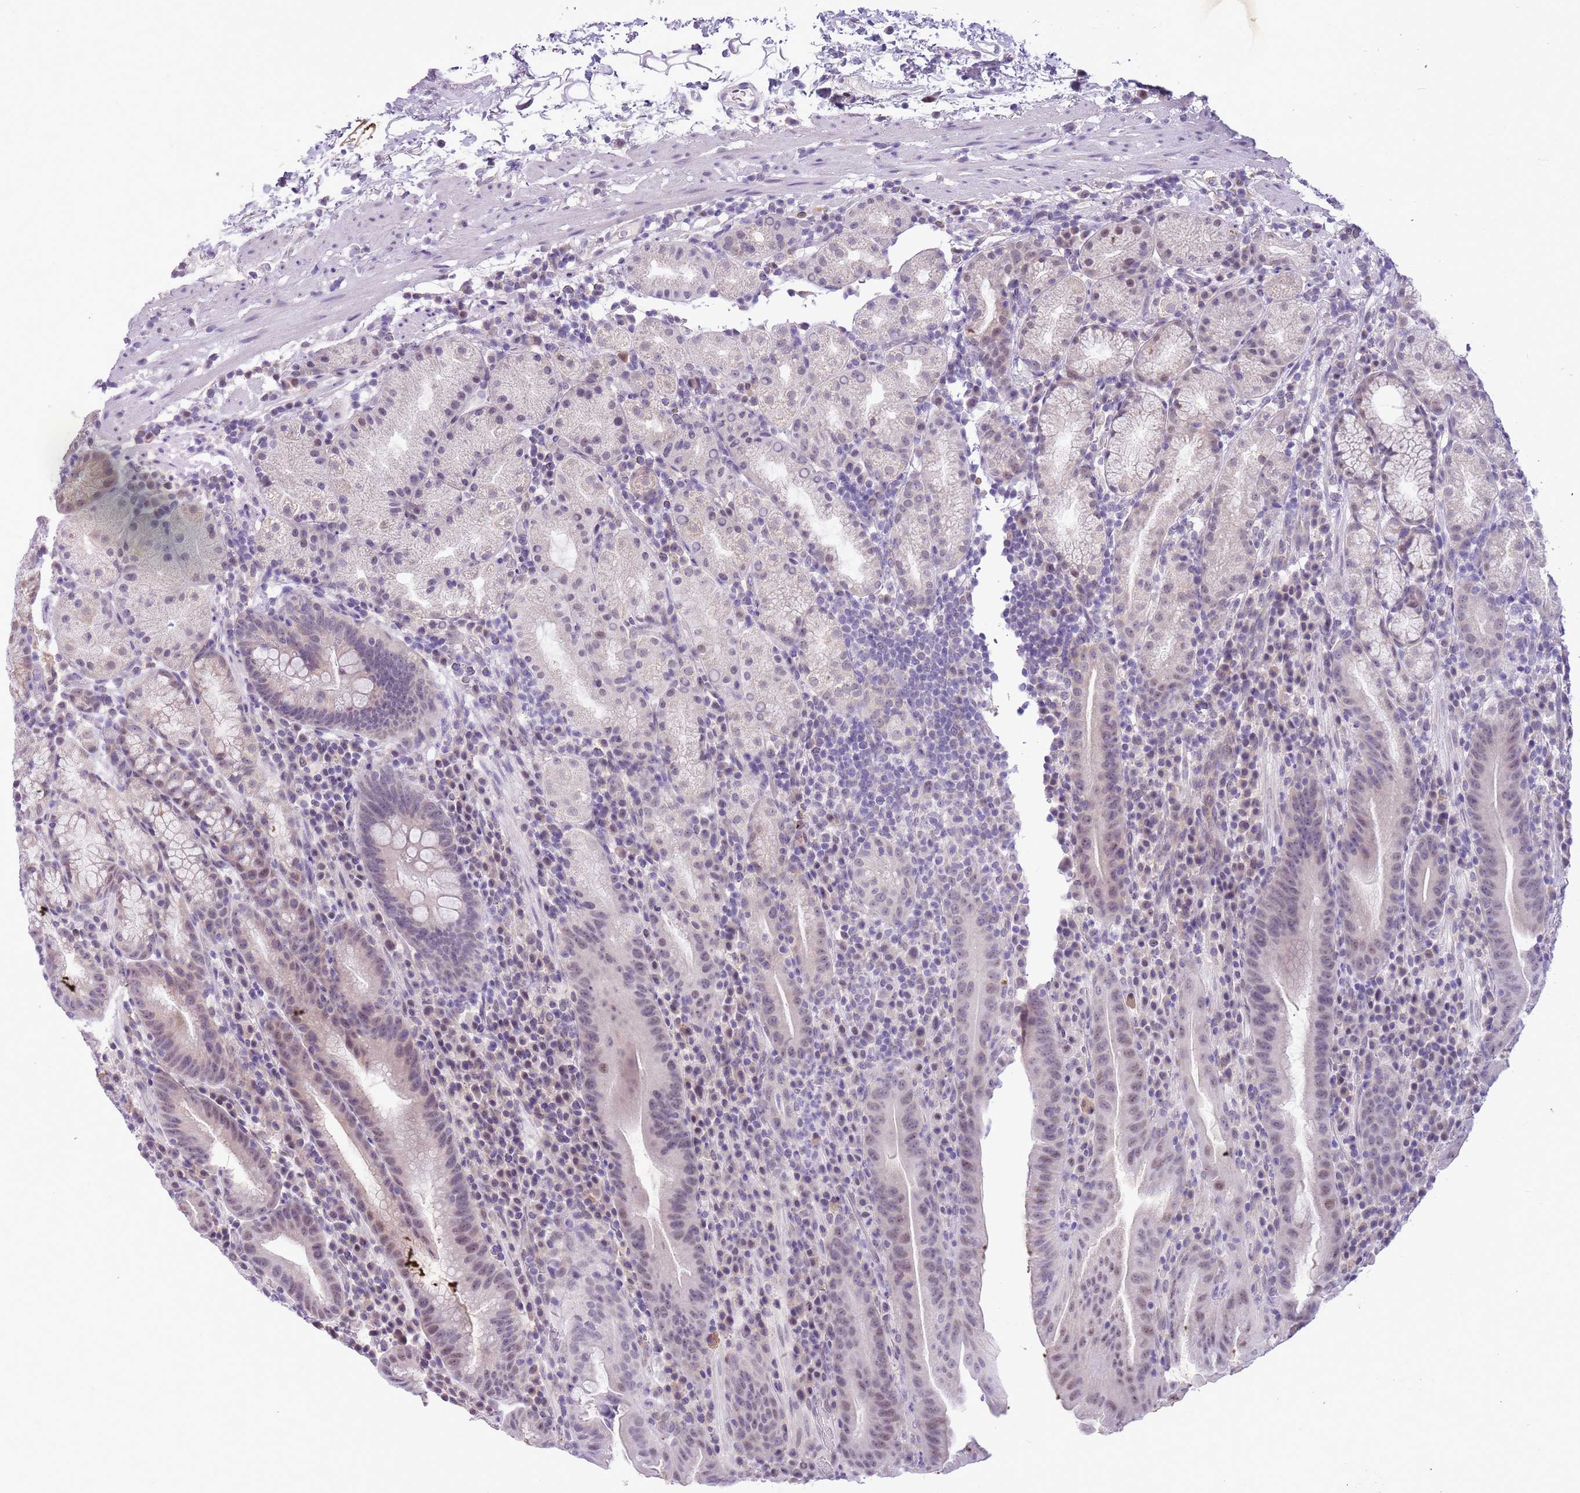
{"staining": {"intensity": "weak", "quantity": "<25%", "location": "nuclear"}, "tissue": "stomach", "cell_type": "Glandular cells", "image_type": "normal", "snomed": [{"axis": "morphology", "description": "Normal tissue, NOS"}, {"axis": "morphology", "description": "Inflammation, NOS"}, {"axis": "topography", "description": "Stomach"}], "caption": "This is a image of IHC staining of unremarkable stomach, which shows no positivity in glandular cells.", "gene": "FAM120C", "patient": {"sex": "male", "age": 79}}